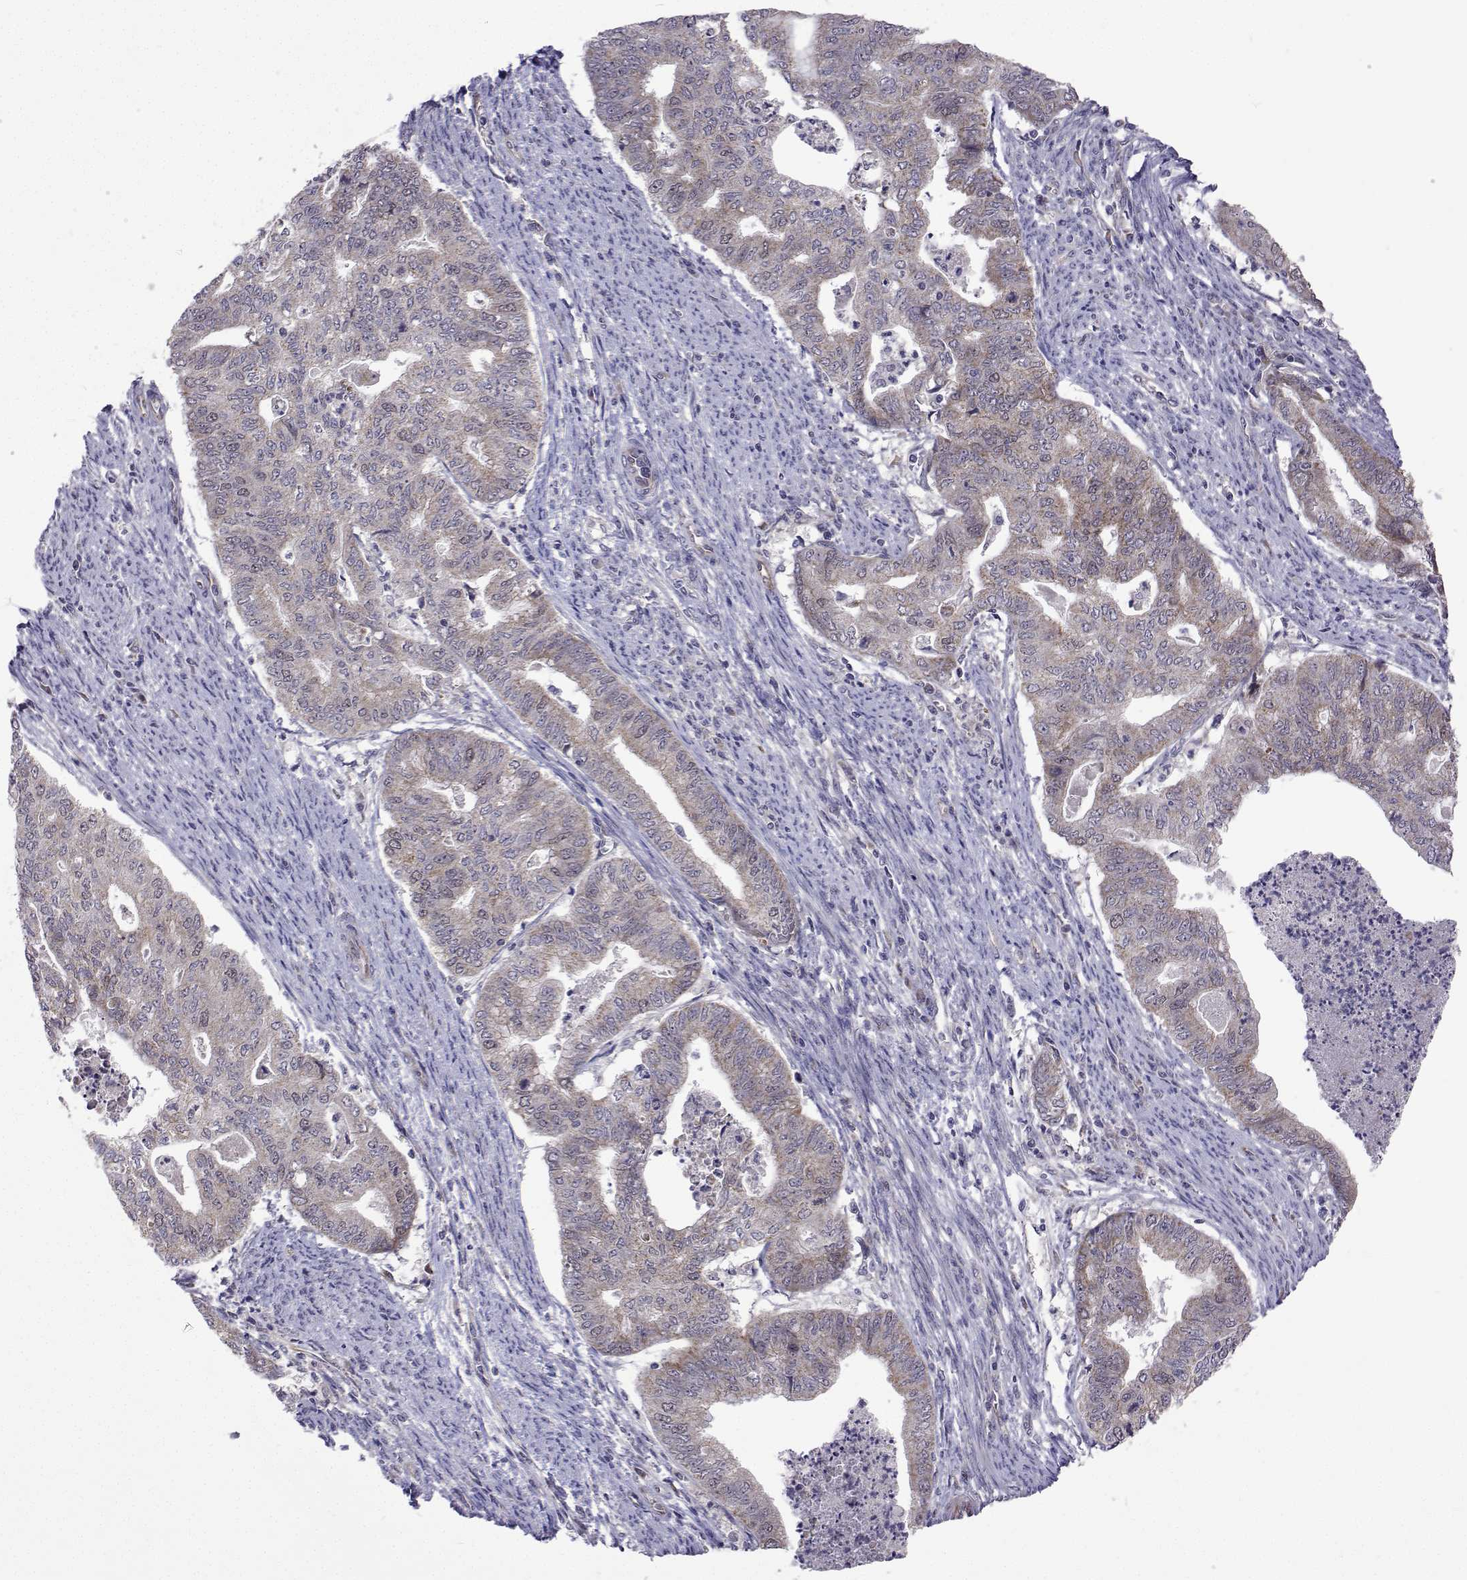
{"staining": {"intensity": "weak", "quantity": "25%-75%", "location": "cytoplasmic/membranous"}, "tissue": "endometrial cancer", "cell_type": "Tumor cells", "image_type": "cancer", "snomed": [{"axis": "morphology", "description": "Adenocarcinoma, NOS"}, {"axis": "topography", "description": "Endometrium"}], "caption": "Protein analysis of endometrial cancer tissue exhibits weak cytoplasmic/membranous expression in approximately 25%-75% of tumor cells.", "gene": "DHTKD1", "patient": {"sex": "female", "age": 79}}